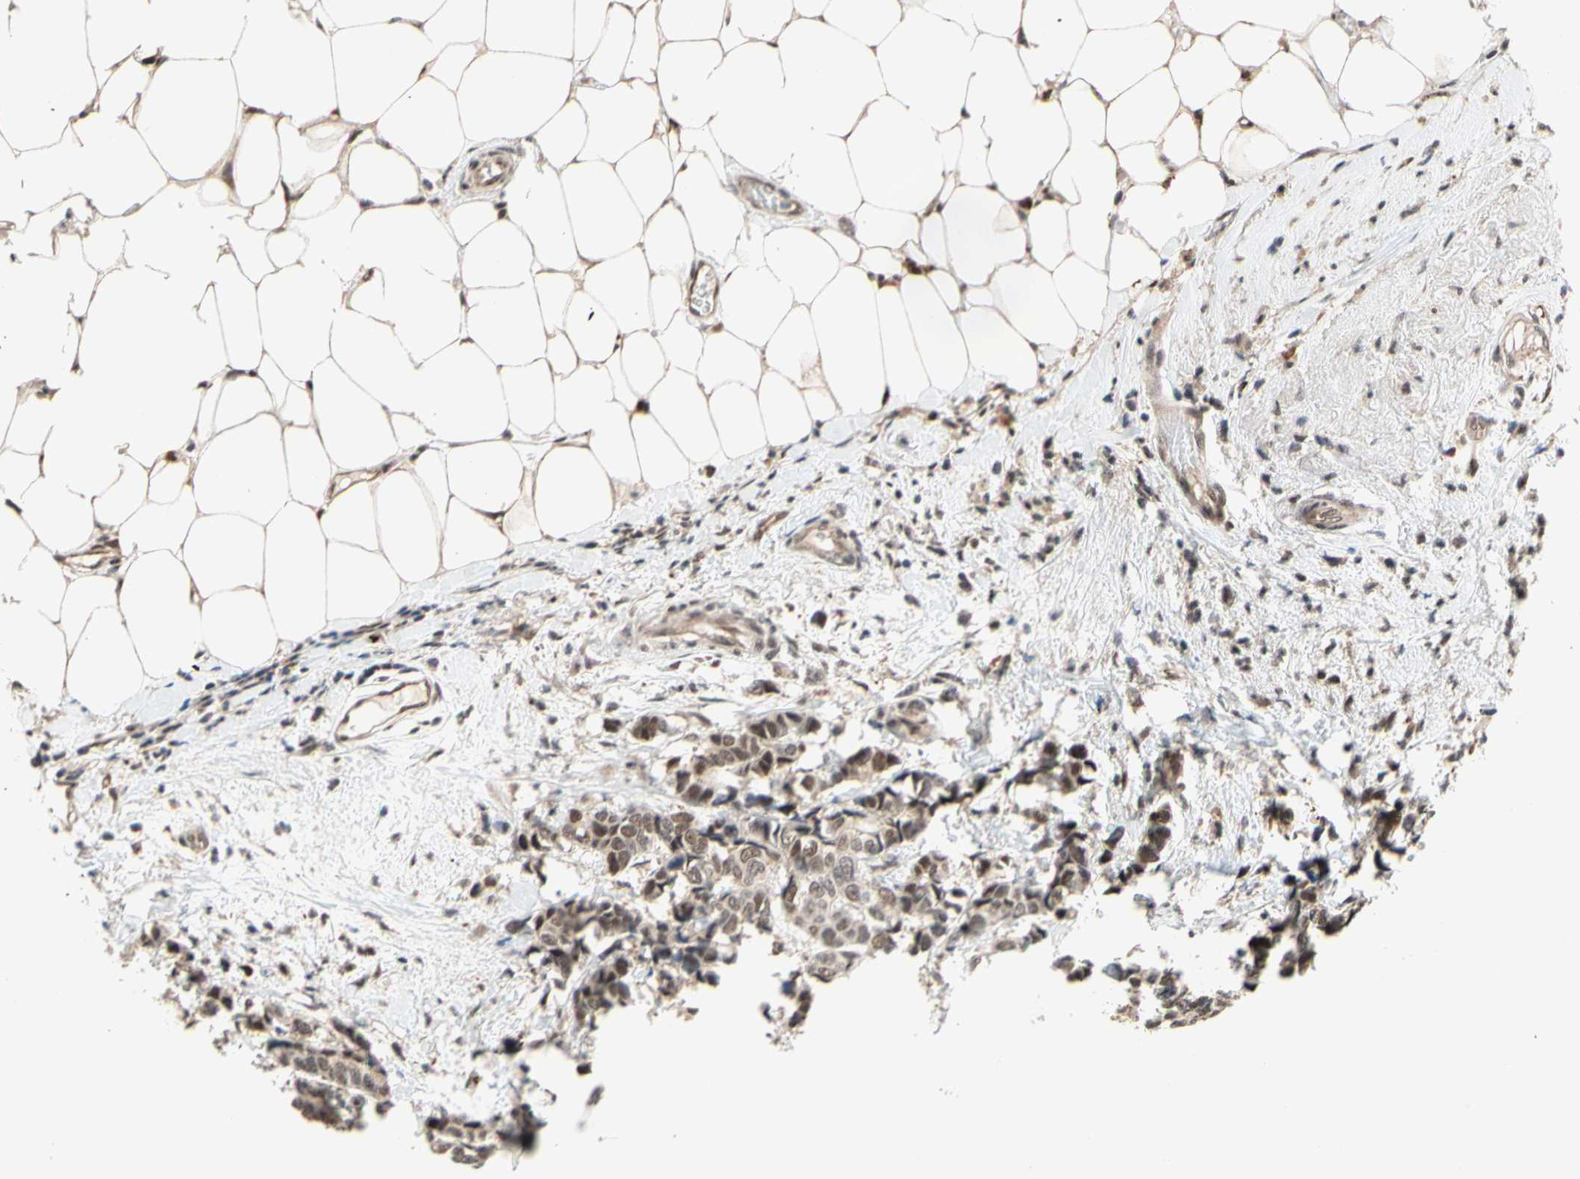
{"staining": {"intensity": "moderate", "quantity": ">75%", "location": "cytoplasmic/membranous,nuclear"}, "tissue": "breast cancer", "cell_type": "Tumor cells", "image_type": "cancer", "snomed": [{"axis": "morphology", "description": "Duct carcinoma"}, {"axis": "topography", "description": "Breast"}], "caption": "A micrograph of invasive ductal carcinoma (breast) stained for a protein shows moderate cytoplasmic/membranous and nuclear brown staining in tumor cells. Nuclei are stained in blue.", "gene": "NGEF", "patient": {"sex": "female", "age": 87}}